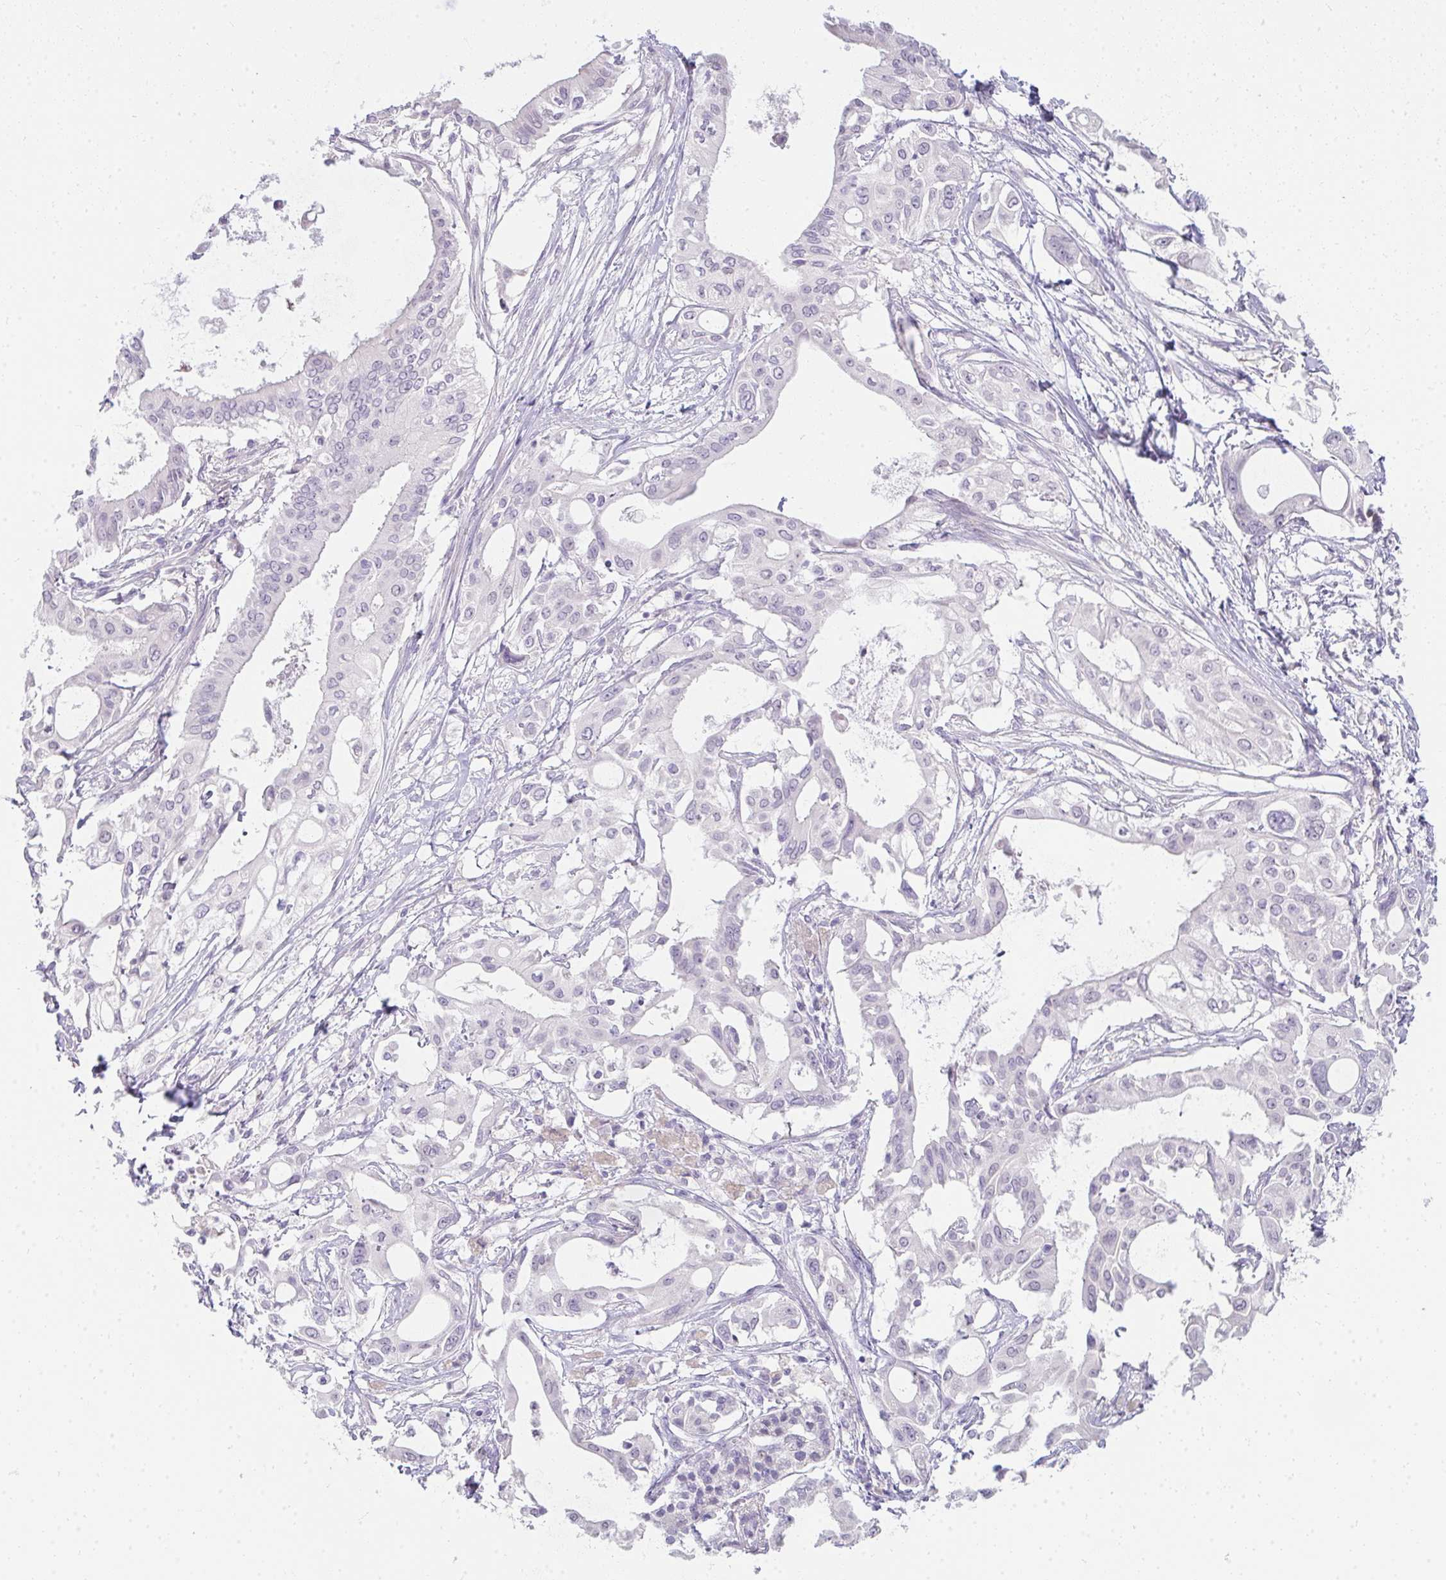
{"staining": {"intensity": "negative", "quantity": "none", "location": "none"}, "tissue": "pancreatic cancer", "cell_type": "Tumor cells", "image_type": "cancer", "snomed": [{"axis": "morphology", "description": "Adenocarcinoma, NOS"}, {"axis": "topography", "description": "Pancreas"}], "caption": "This is an IHC histopathology image of adenocarcinoma (pancreatic). There is no staining in tumor cells.", "gene": "PPP1R3G", "patient": {"sex": "female", "age": 68}}